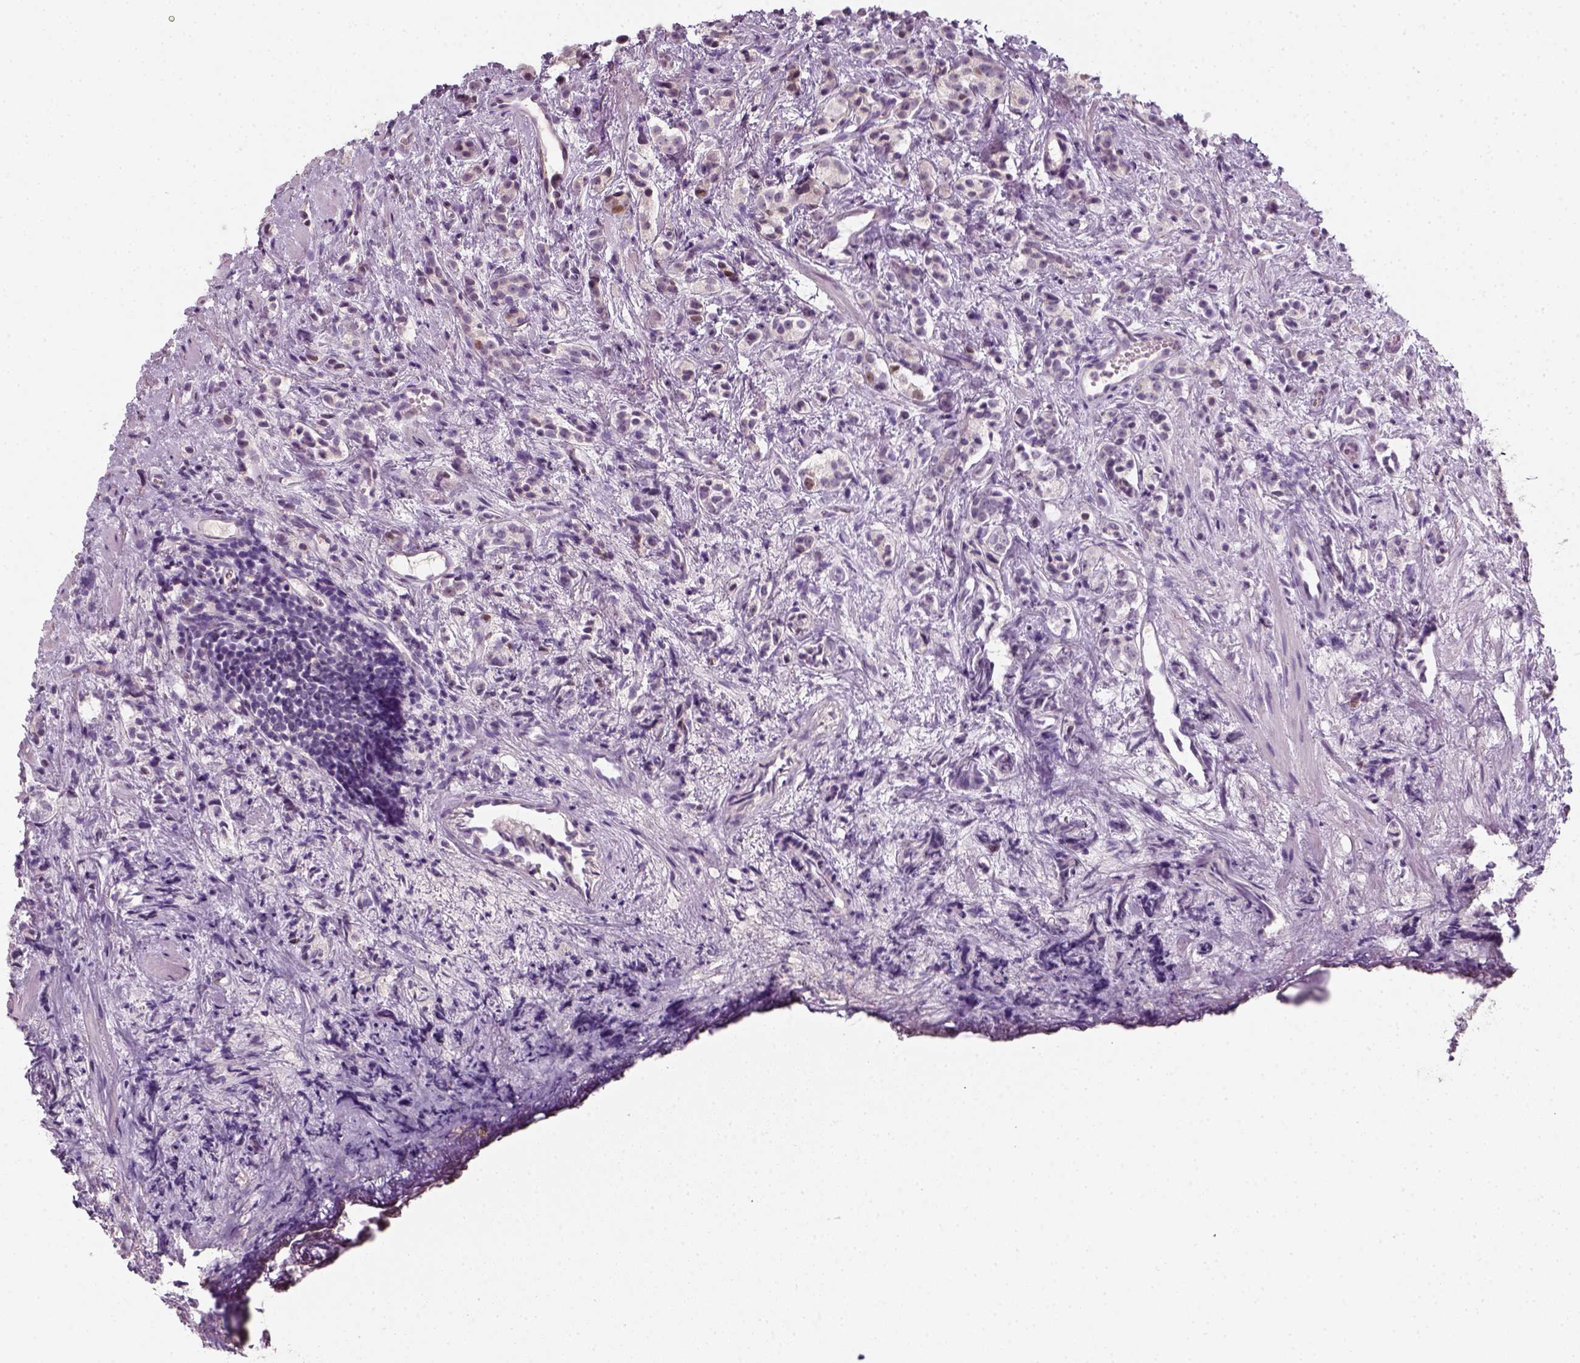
{"staining": {"intensity": "negative", "quantity": "none", "location": "none"}, "tissue": "prostate cancer", "cell_type": "Tumor cells", "image_type": "cancer", "snomed": [{"axis": "morphology", "description": "Adenocarcinoma, High grade"}, {"axis": "topography", "description": "Prostate"}], "caption": "Immunohistochemistry image of neoplastic tissue: prostate cancer stained with DAB (3,3'-diaminobenzidine) displays no significant protein staining in tumor cells. (Brightfield microscopy of DAB immunohistochemistry (IHC) at high magnification).", "gene": "TP53", "patient": {"sex": "male", "age": 53}}